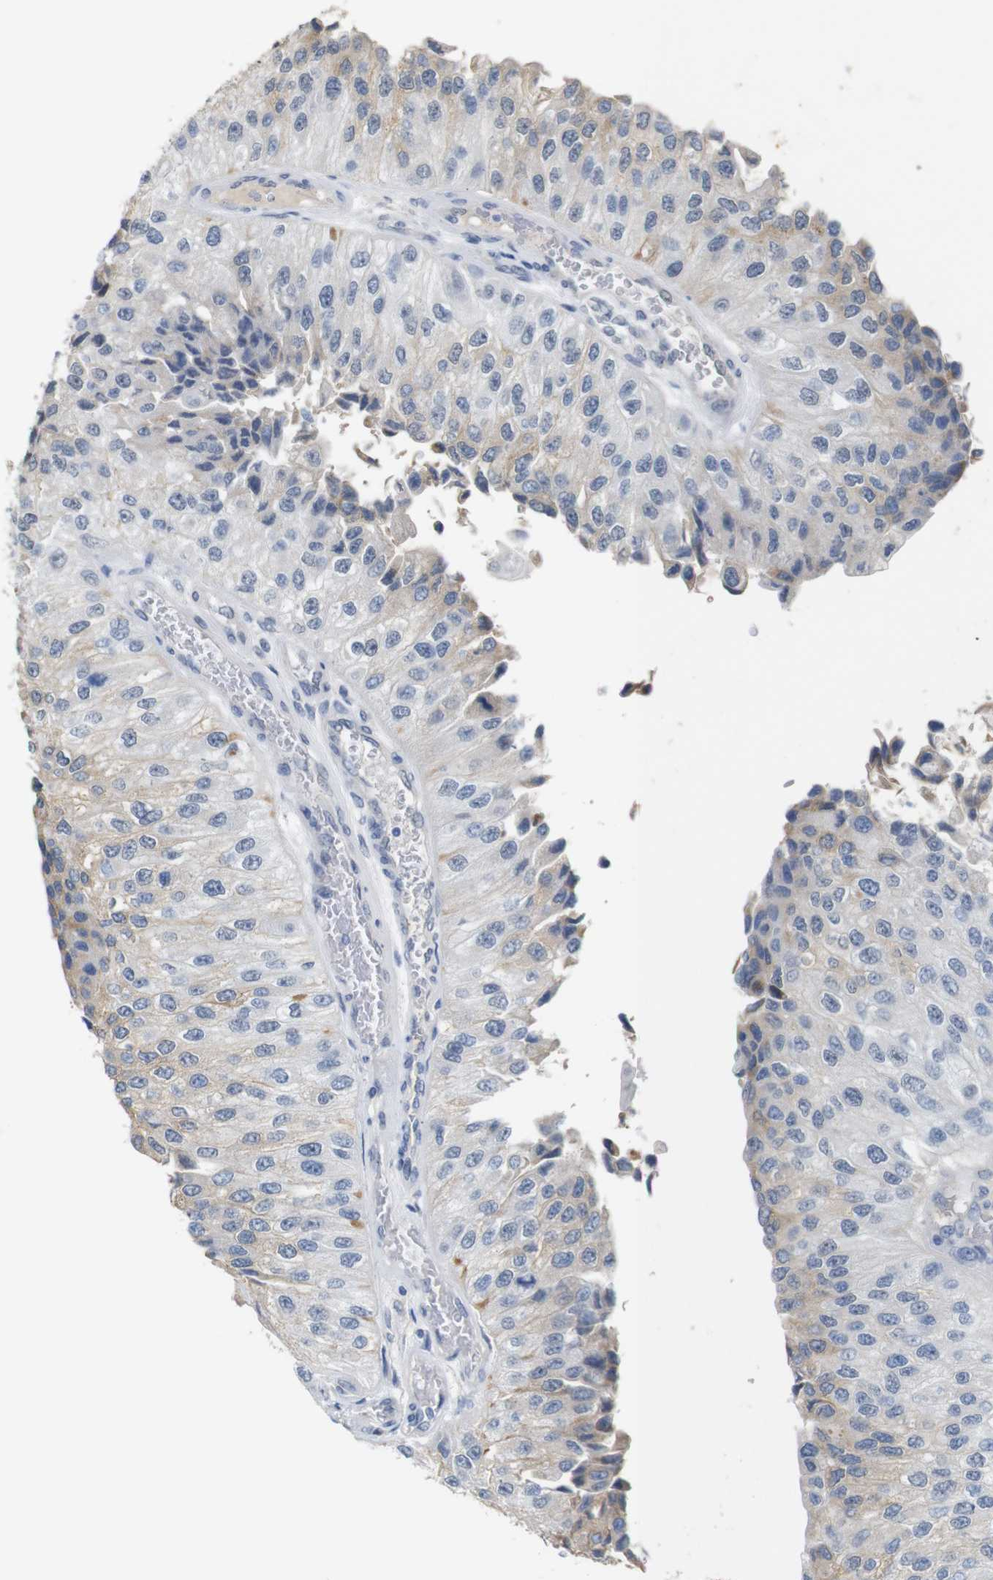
{"staining": {"intensity": "weak", "quantity": "<25%", "location": "cytoplasmic/membranous"}, "tissue": "urothelial cancer", "cell_type": "Tumor cells", "image_type": "cancer", "snomed": [{"axis": "morphology", "description": "Urothelial carcinoma, High grade"}, {"axis": "topography", "description": "Kidney"}, {"axis": "topography", "description": "Urinary bladder"}], "caption": "A high-resolution micrograph shows IHC staining of urothelial cancer, which demonstrates no significant staining in tumor cells.", "gene": "CHRM5", "patient": {"sex": "male", "age": 77}}